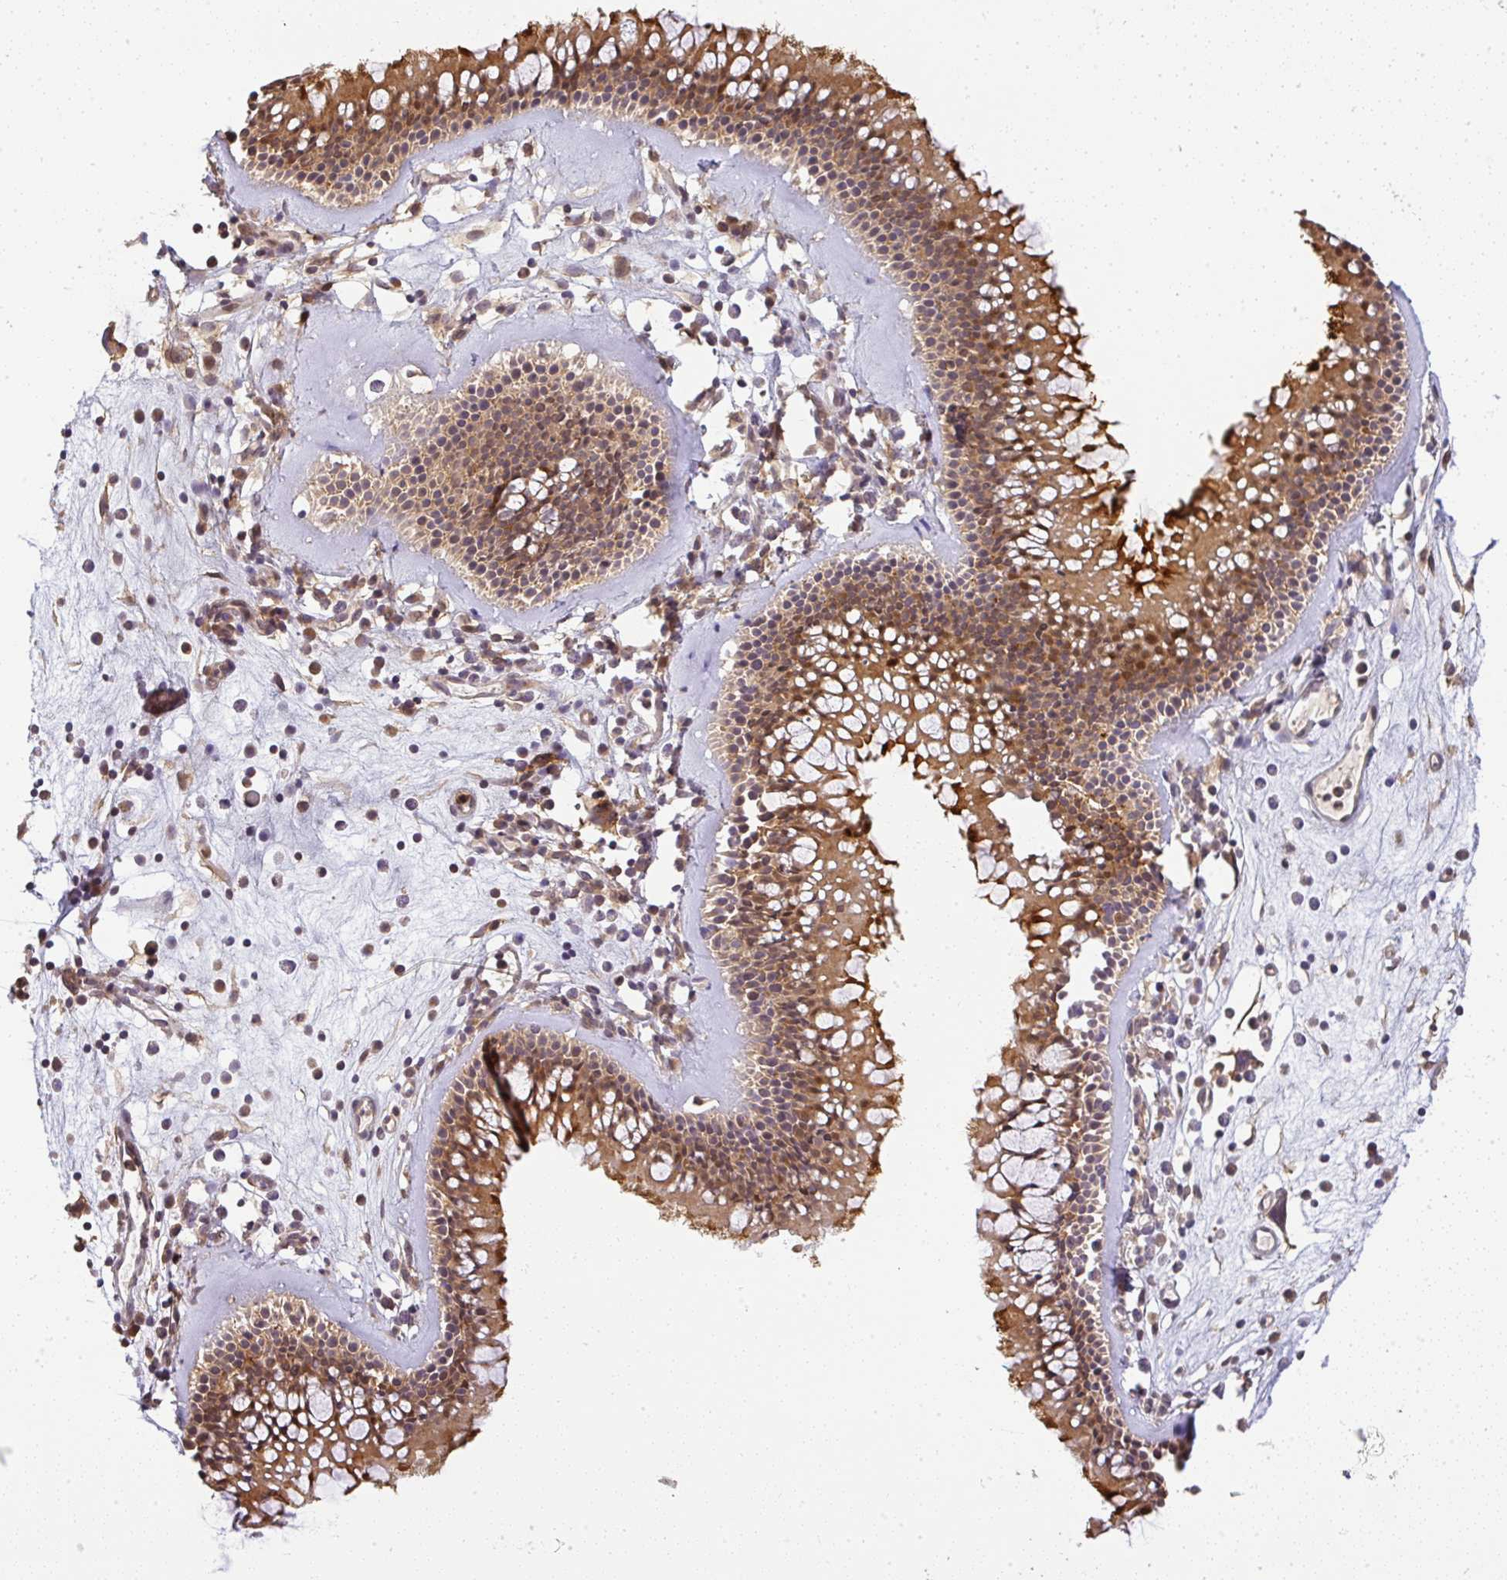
{"staining": {"intensity": "moderate", "quantity": ">75%", "location": "cytoplasmic/membranous"}, "tissue": "nasopharynx", "cell_type": "Respiratory epithelial cells", "image_type": "normal", "snomed": [{"axis": "morphology", "description": "Normal tissue, NOS"}, {"axis": "topography", "description": "Nasopharynx"}], "caption": "This histopathology image shows immunohistochemistry (IHC) staining of benign nasopharynx, with medium moderate cytoplasmic/membranous expression in about >75% of respiratory epithelial cells.", "gene": "FAM153A", "patient": {"sex": "female", "age": 39}}